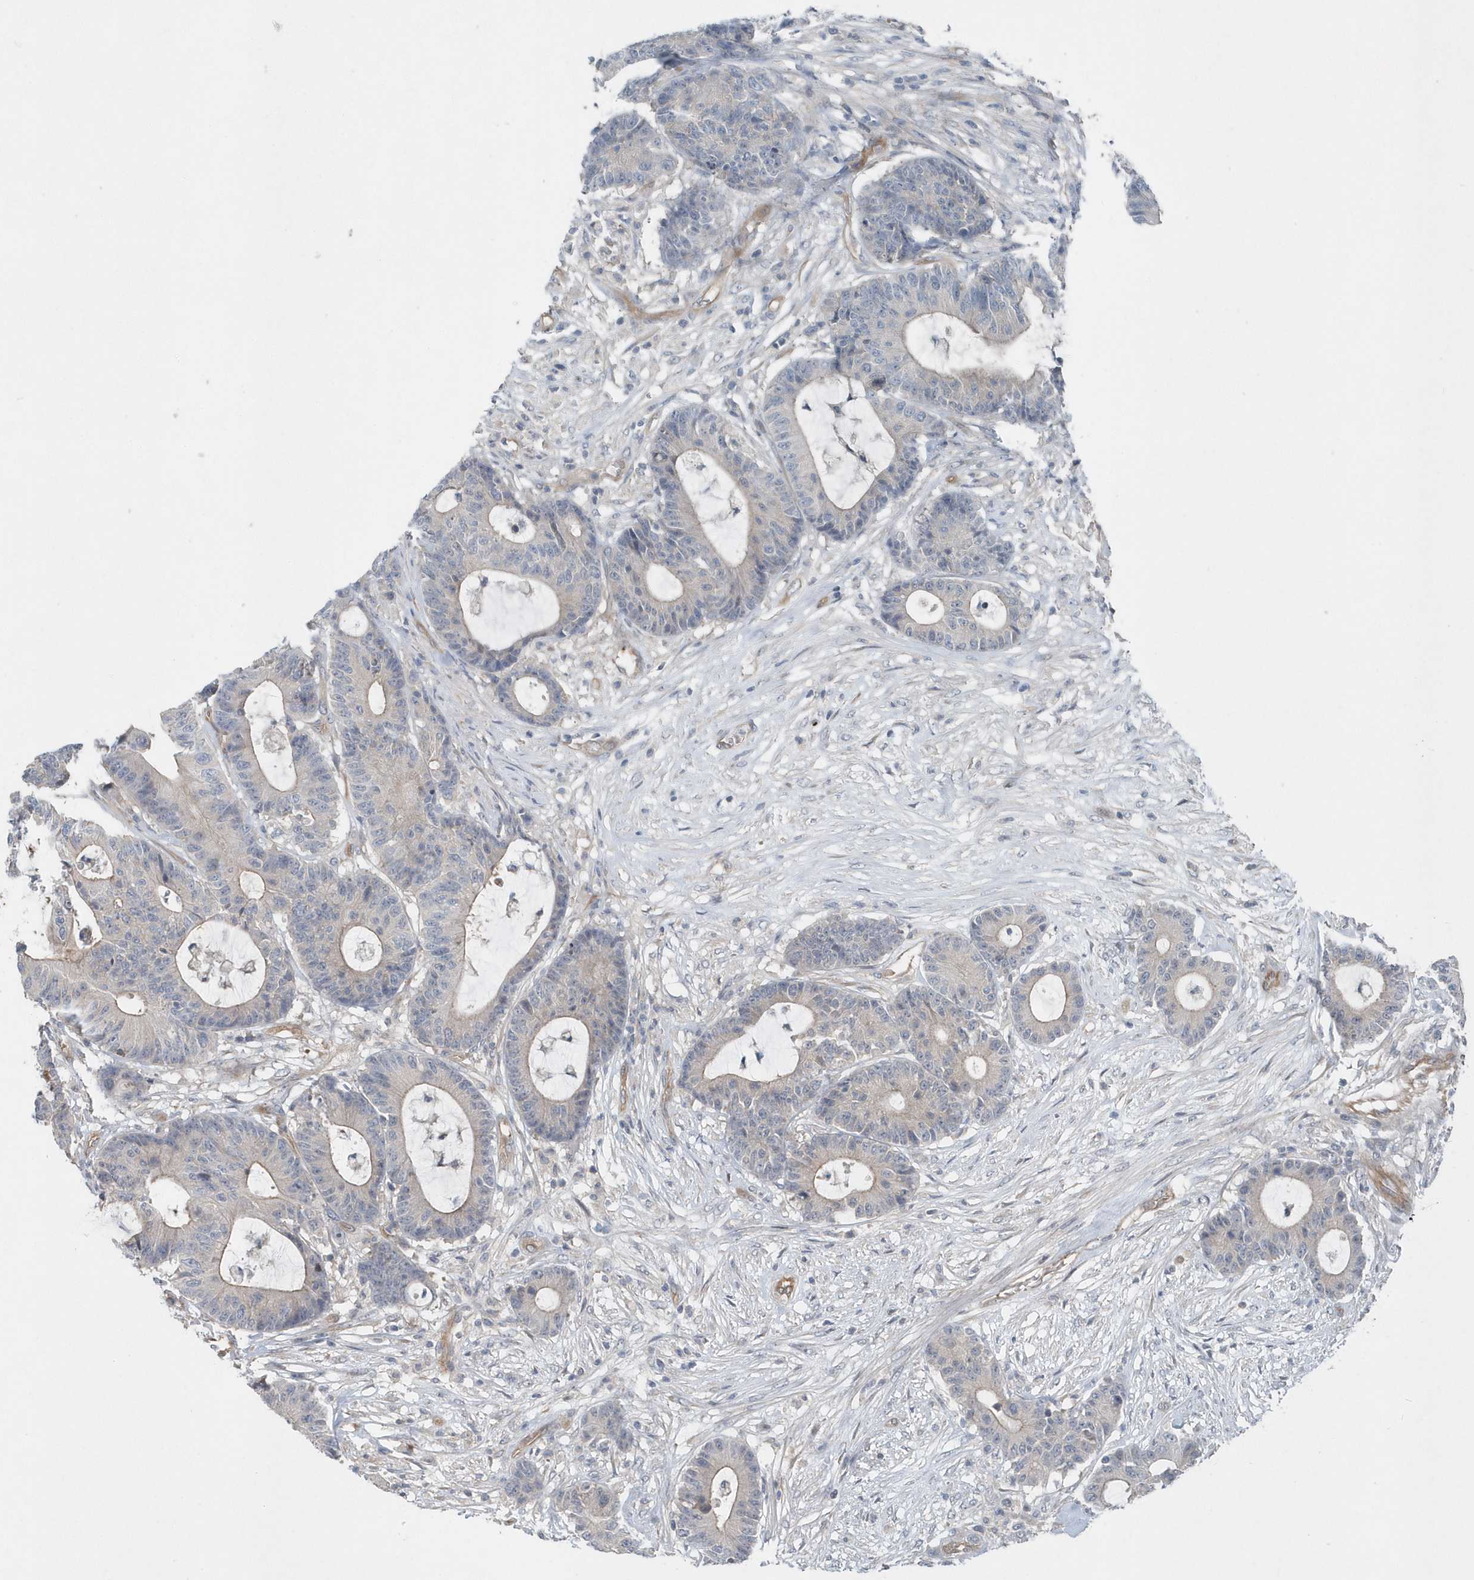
{"staining": {"intensity": "weak", "quantity": "<25%", "location": "cytoplasmic/membranous"}, "tissue": "colorectal cancer", "cell_type": "Tumor cells", "image_type": "cancer", "snomed": [{"axis": "morphology", "description": "Adenocarcinoma, NOS"}, {"axis": "topography", "description": "Colon"}], "caption": "Tumor cells show no significant protein positivity in colorectal cancer.", "gene": "MCC", "patient": {"sex": "female", "age": 84}}